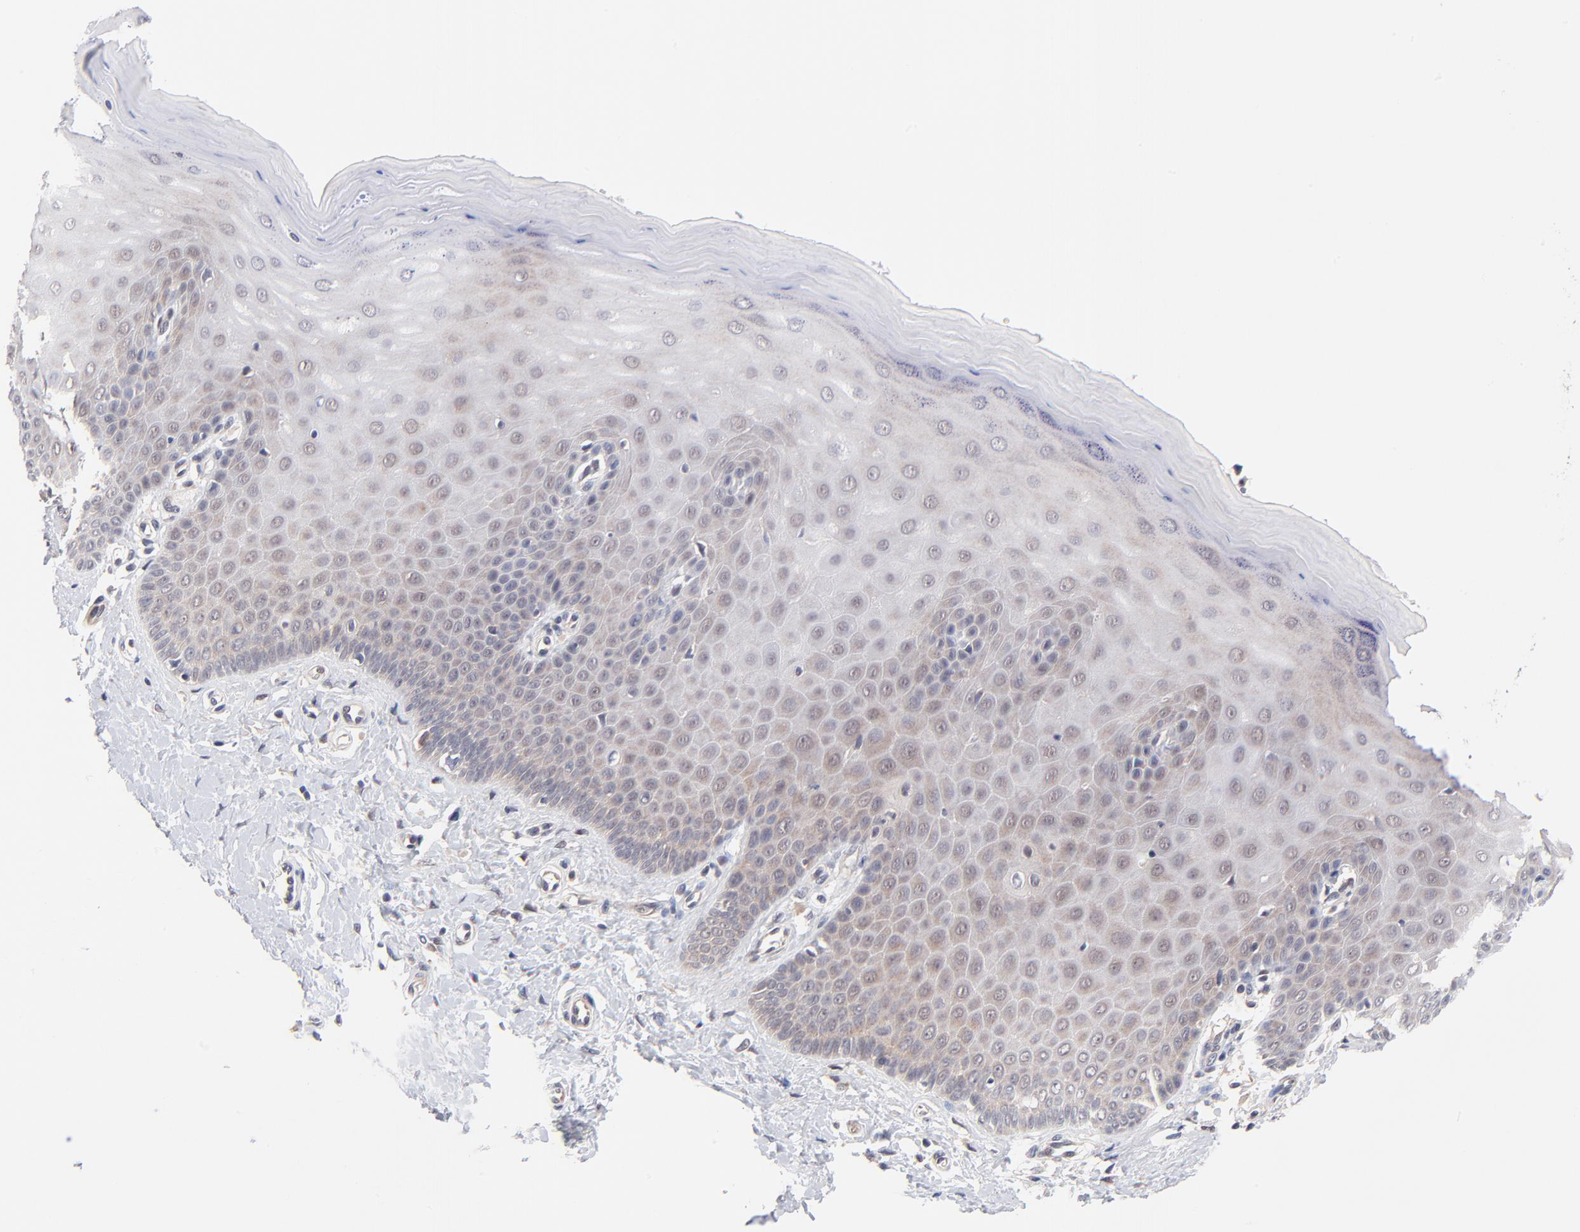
{"staining": {"intensity": "moderate", "quantity": ">75%", "location": "cytoplasmic/membranous,nuclear"}, "tissue": "cervix", "cell_type": "Glandular cells", "image_type": "normal", "snomed": [{"axis": "morphology", "description": "Normal tissue, NOS"}, {"axis": "topography", "description": "Cervix"}], "caption": "An immunohistochemistry (IHC) image of unremarkable tissue is shown. Protein staining in brown shows moderate cytoplasmic/membranous,nuclear positivity in cervix within glandular cells.", "gene": "TXNL1", "patient": {"sex": "female", "age": 55}}